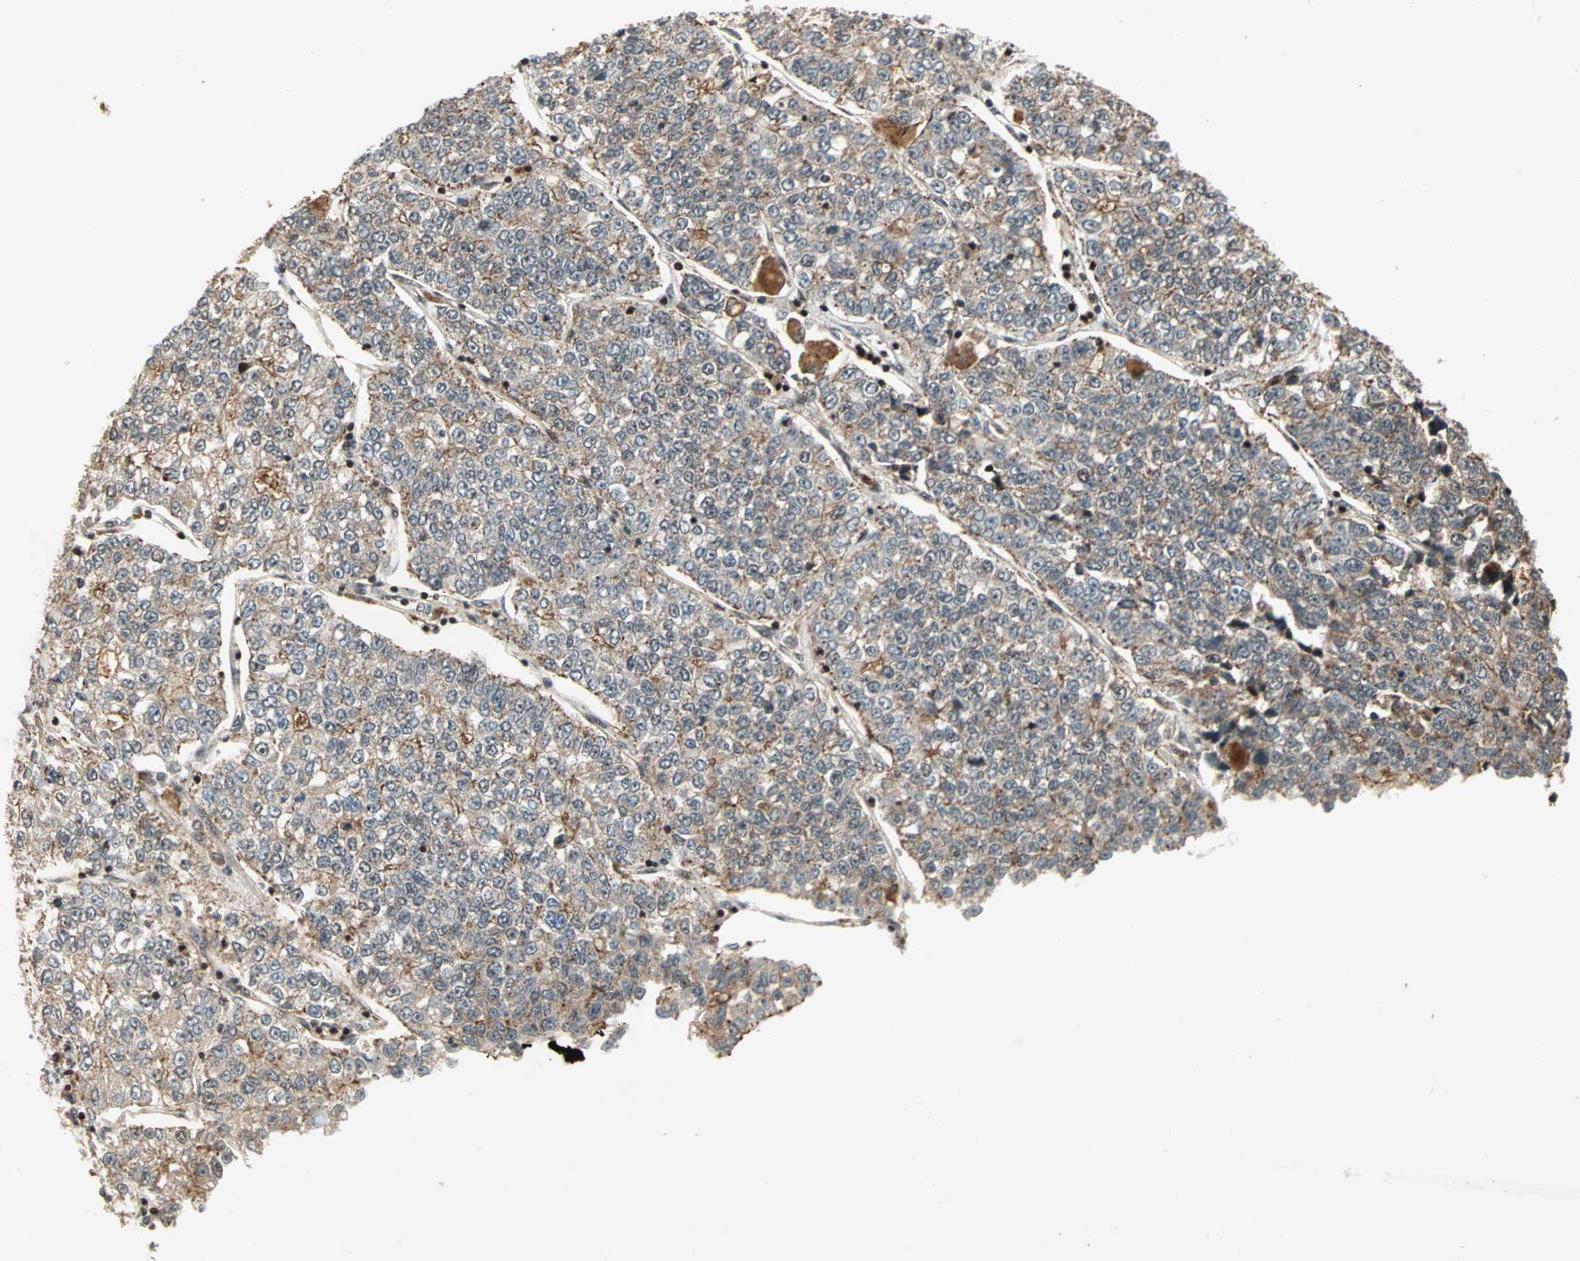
{"staining": {"intensity": "moderate", "quantity": ">75%", "location": "cytoplasmic/membranous,nuclear"}, "tissue": "lung cancer", "cell_type": "Tumor cells", "image_type": "cancer", "snomed": [{"axis": "morphology", "description": "Adenocarcinoma, NOS"}, {"axis": "topography", "description": "Lung"}], "caption": "A high-resolution histopathology image shows IHC staining of lung adenocarcinoma, which reveals moderate cytoplasmic/membranous and nuclear positivity in about >75% of tumor cells.", "gene": "ZBED9", "patient": {"sex": "male", "age": 49}}